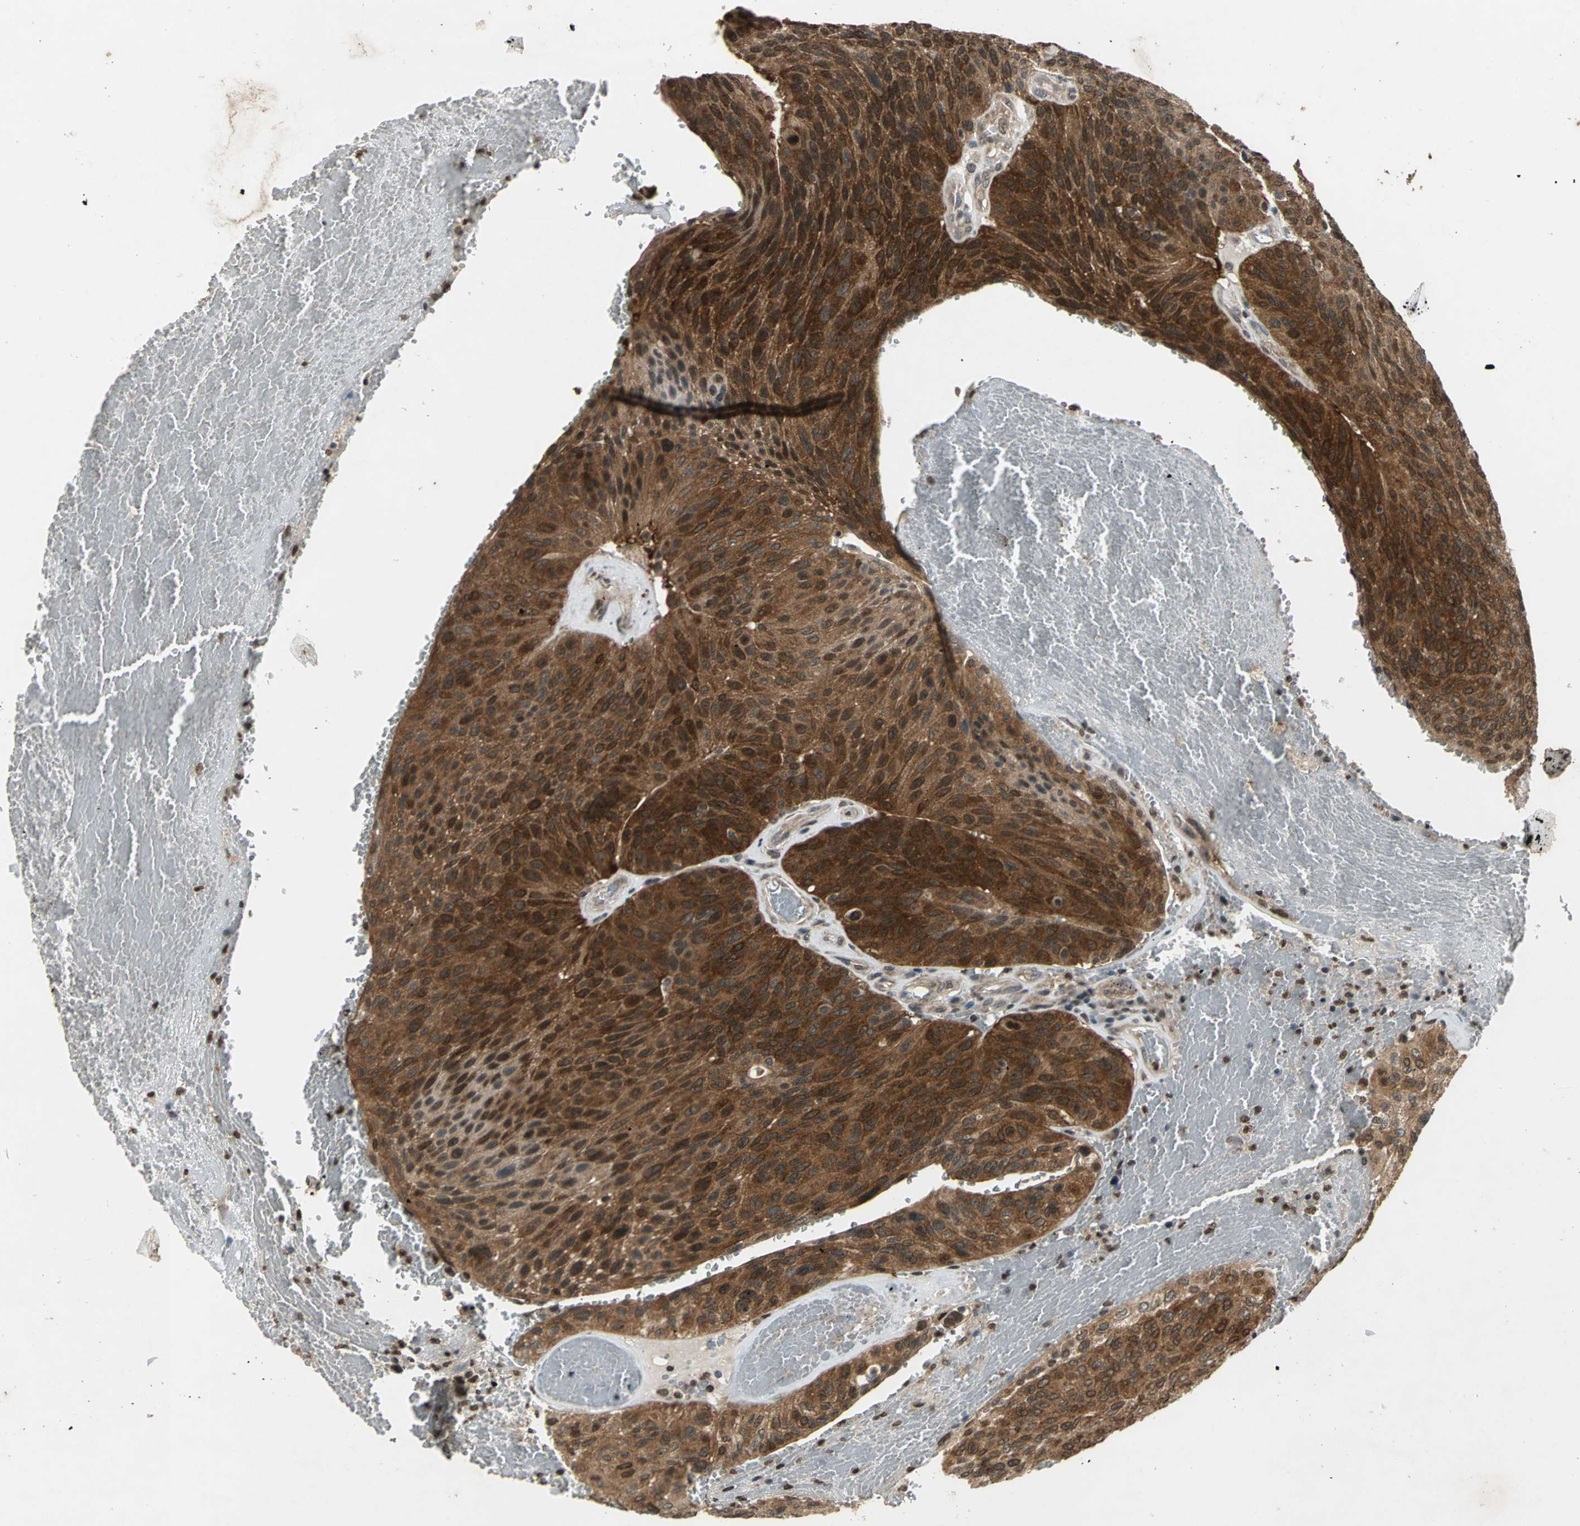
{"staining": {"intensity": "strong", "quantity": ">75%", "location": "cytoplasmic/membranous,nuclear"}, "tissue": "urothelial cancer", "cell_type": "Tumor cells", "image_type": "cancer", "snomed": [{"axis": "morphology", "description": "Urothelial carcinoma, High grade"}, {"axis": "topography", "description": "Urinary bladder"}], "caption": "IHC (DAB (3,3'-diaminobenzidine)) staining of urothelial cancer shows strong cytoplasmic/membranous and nuclear protein staining in approximately >75% of tumor cells.", "gene": "AHR", "patient": {"sex": "male", "age": 66}}